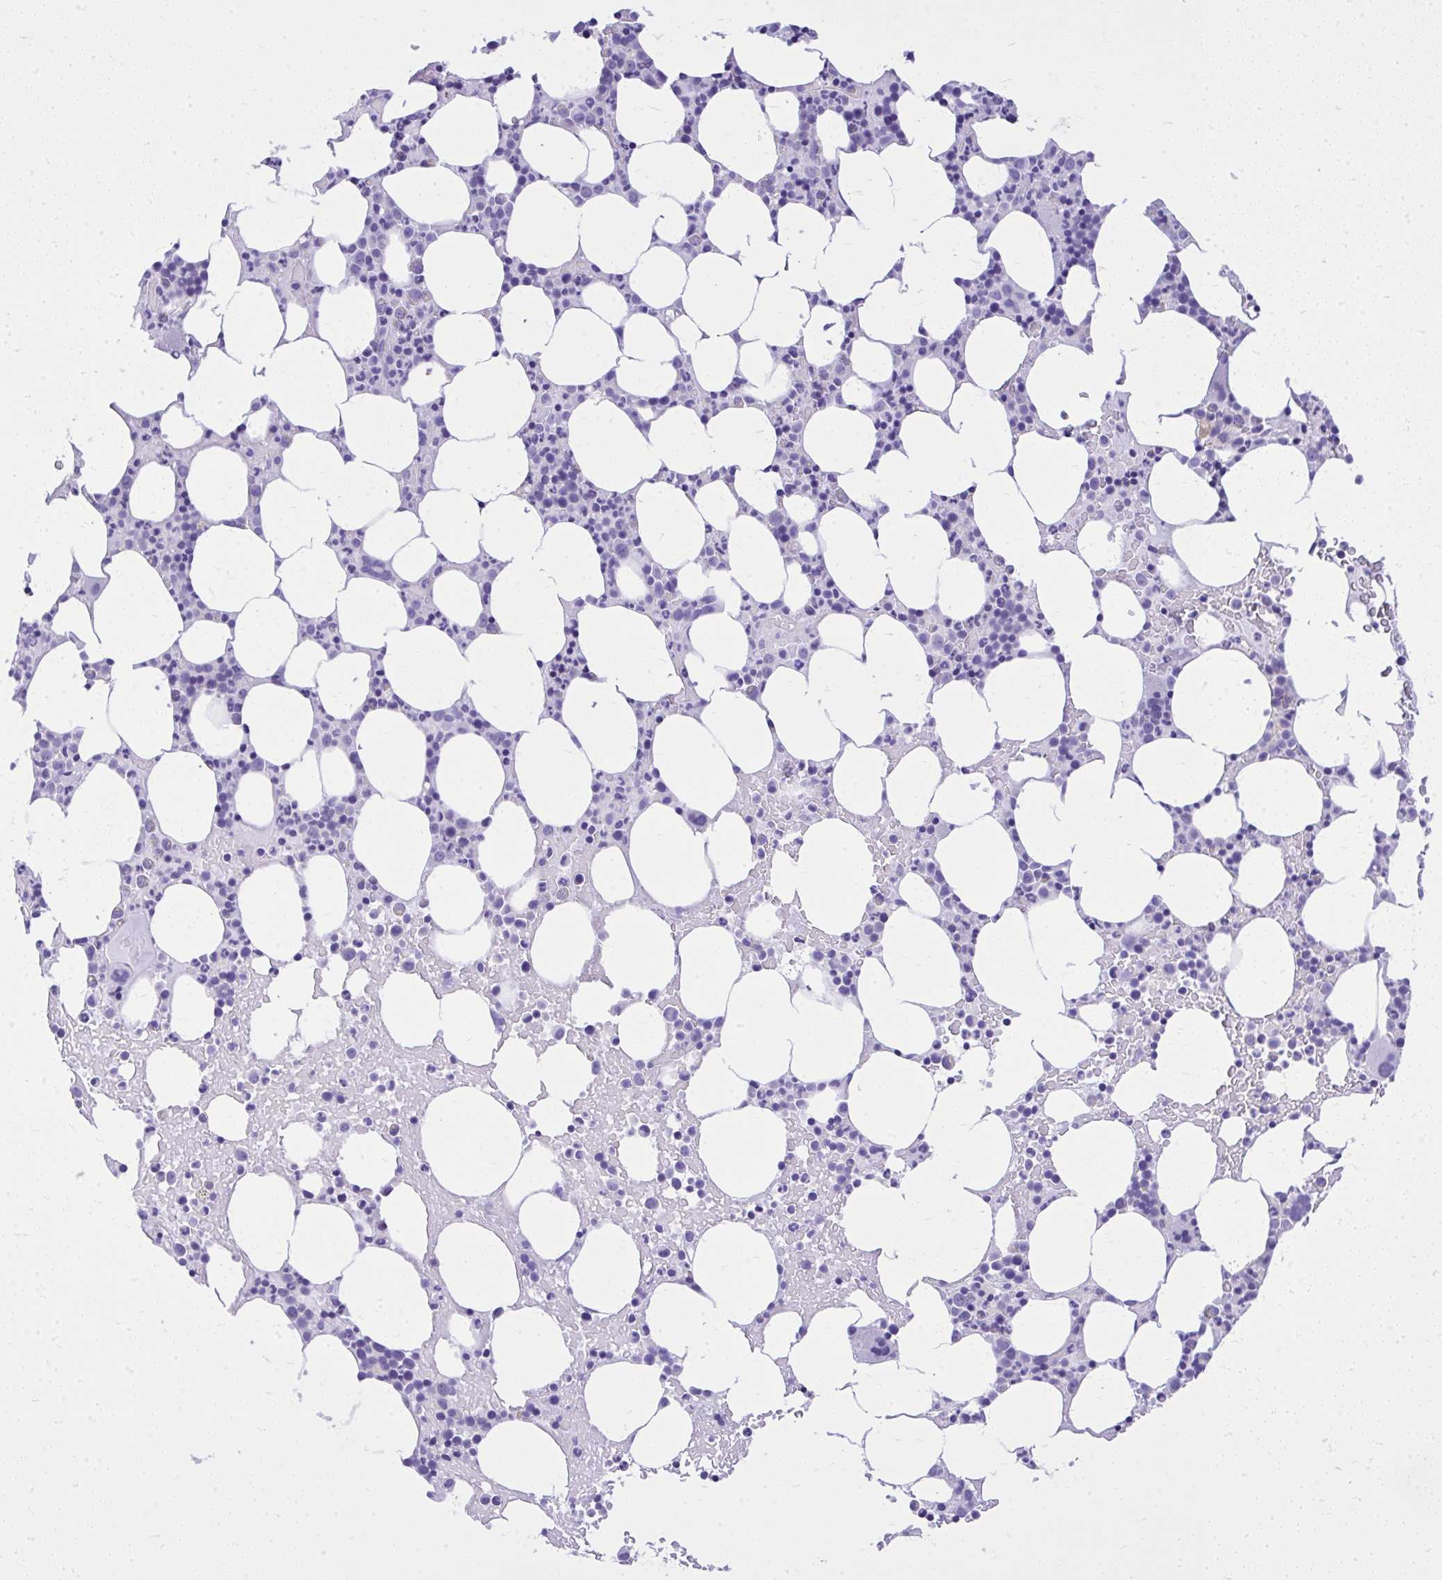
{"staining": {"intensity": "negative", "quantity": "none", "location": "none"}, "tissue": "bone marrow", "cell_type": "Hematopoietic cells", "image_type": "normal", "snomed": [{"axis": "morphology", "description": "Normal tissue, NOS"}, {"axis": "topography", "description": "Bone marrow"}], "caption": "Hematopoietic cells show no significant protein staining in benign bone marrow.", "gene": "RALYL", "patient": {"sex": "female", "age": 62}}